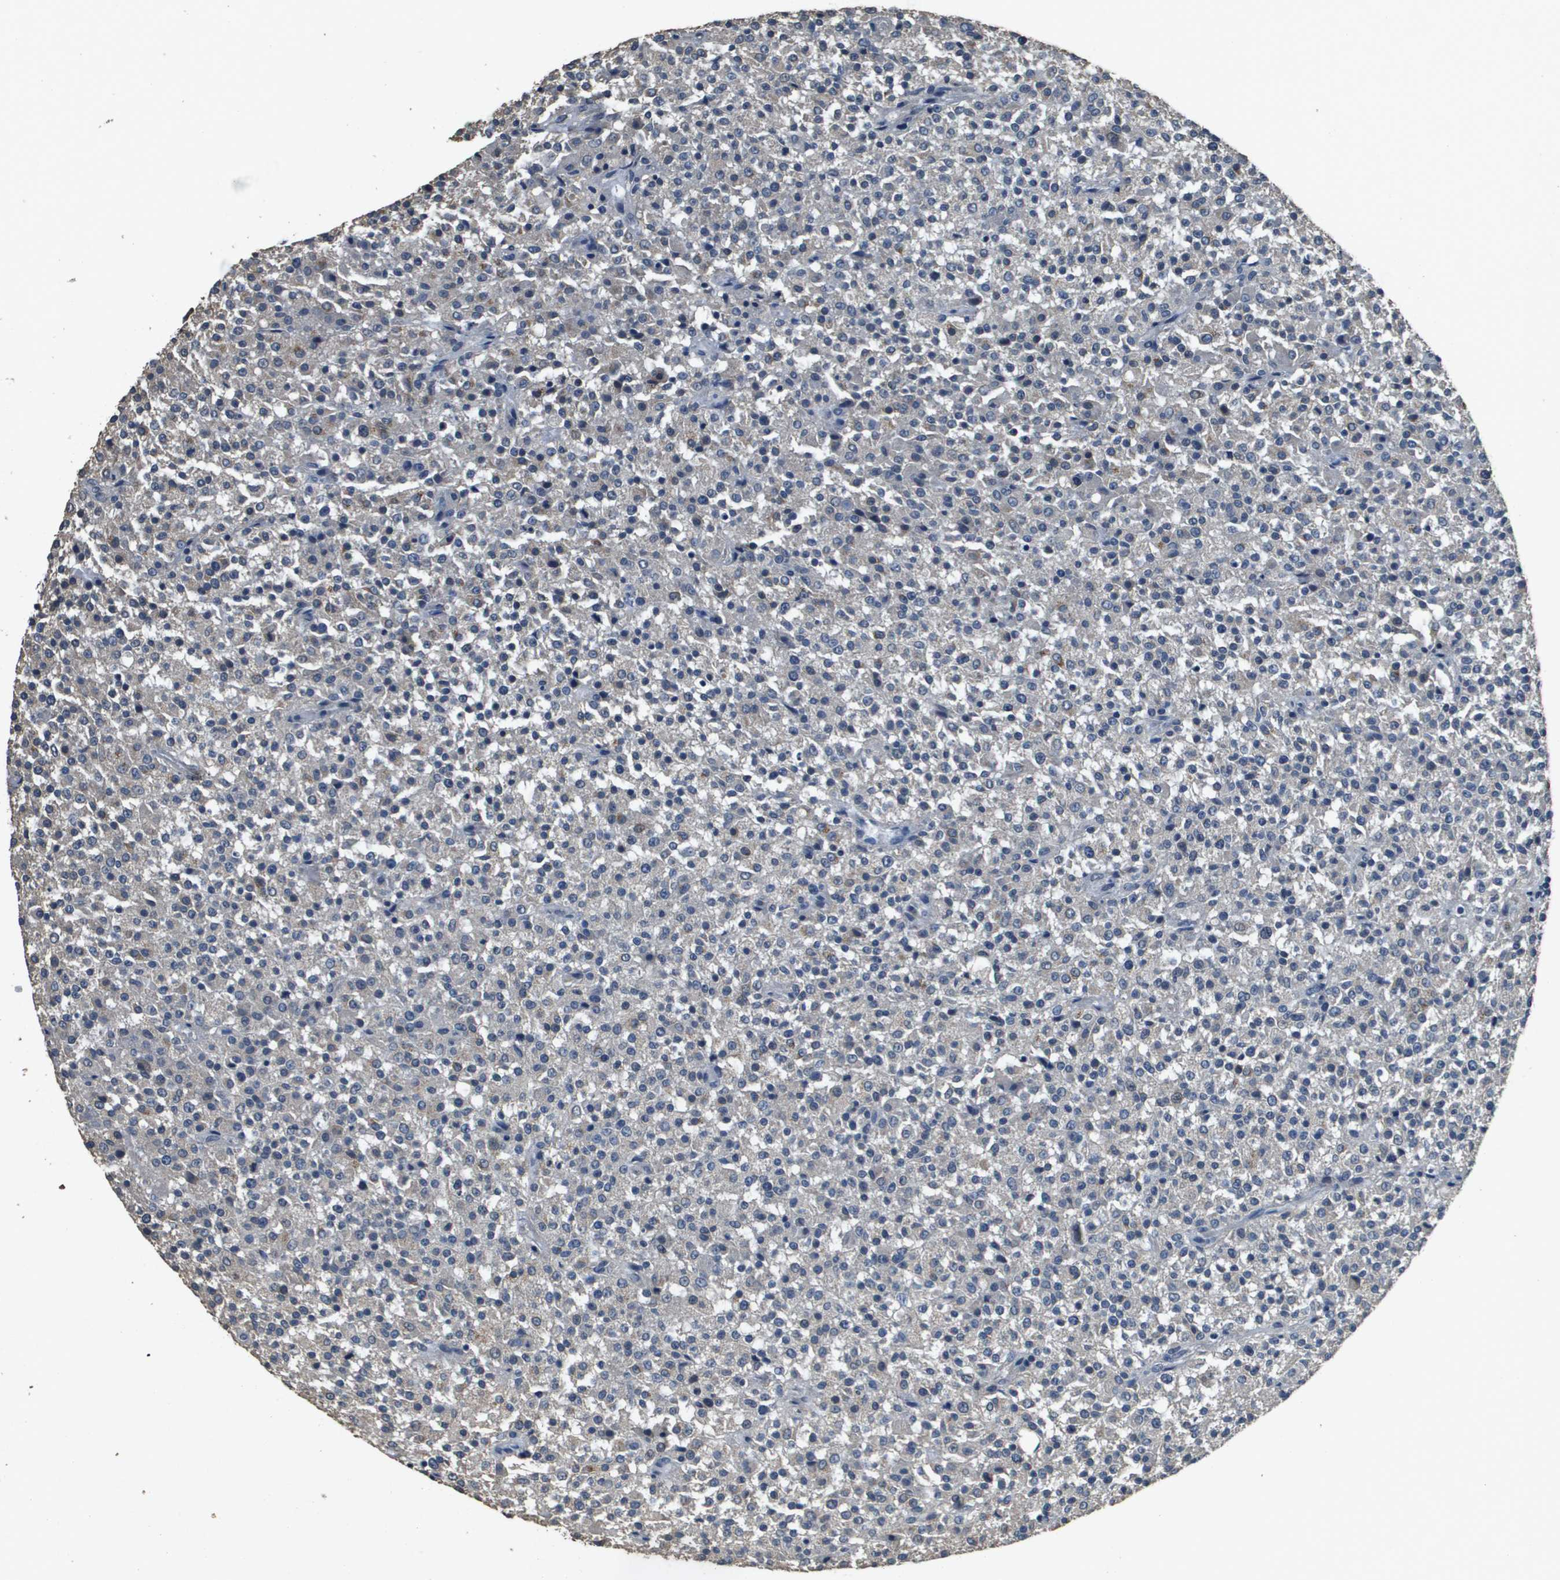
{"staining": {"intensity": "negative", "quantity": "none", "location": "none"}, "tissue": "testis cancer", "cell_type": "Tumor cells", "image_type": "cancer", "snomed": [{"axis": "morphology", "description": "Seminoma, NOS"}, {"axis": "topography", "description": "Testis"}], "caption": "Photomicrograph shows no significant protein positivity in tumor cells of seminoma (testis).", "gene": "RAB6B", "patient": {"sex": "male", "age": 59}}